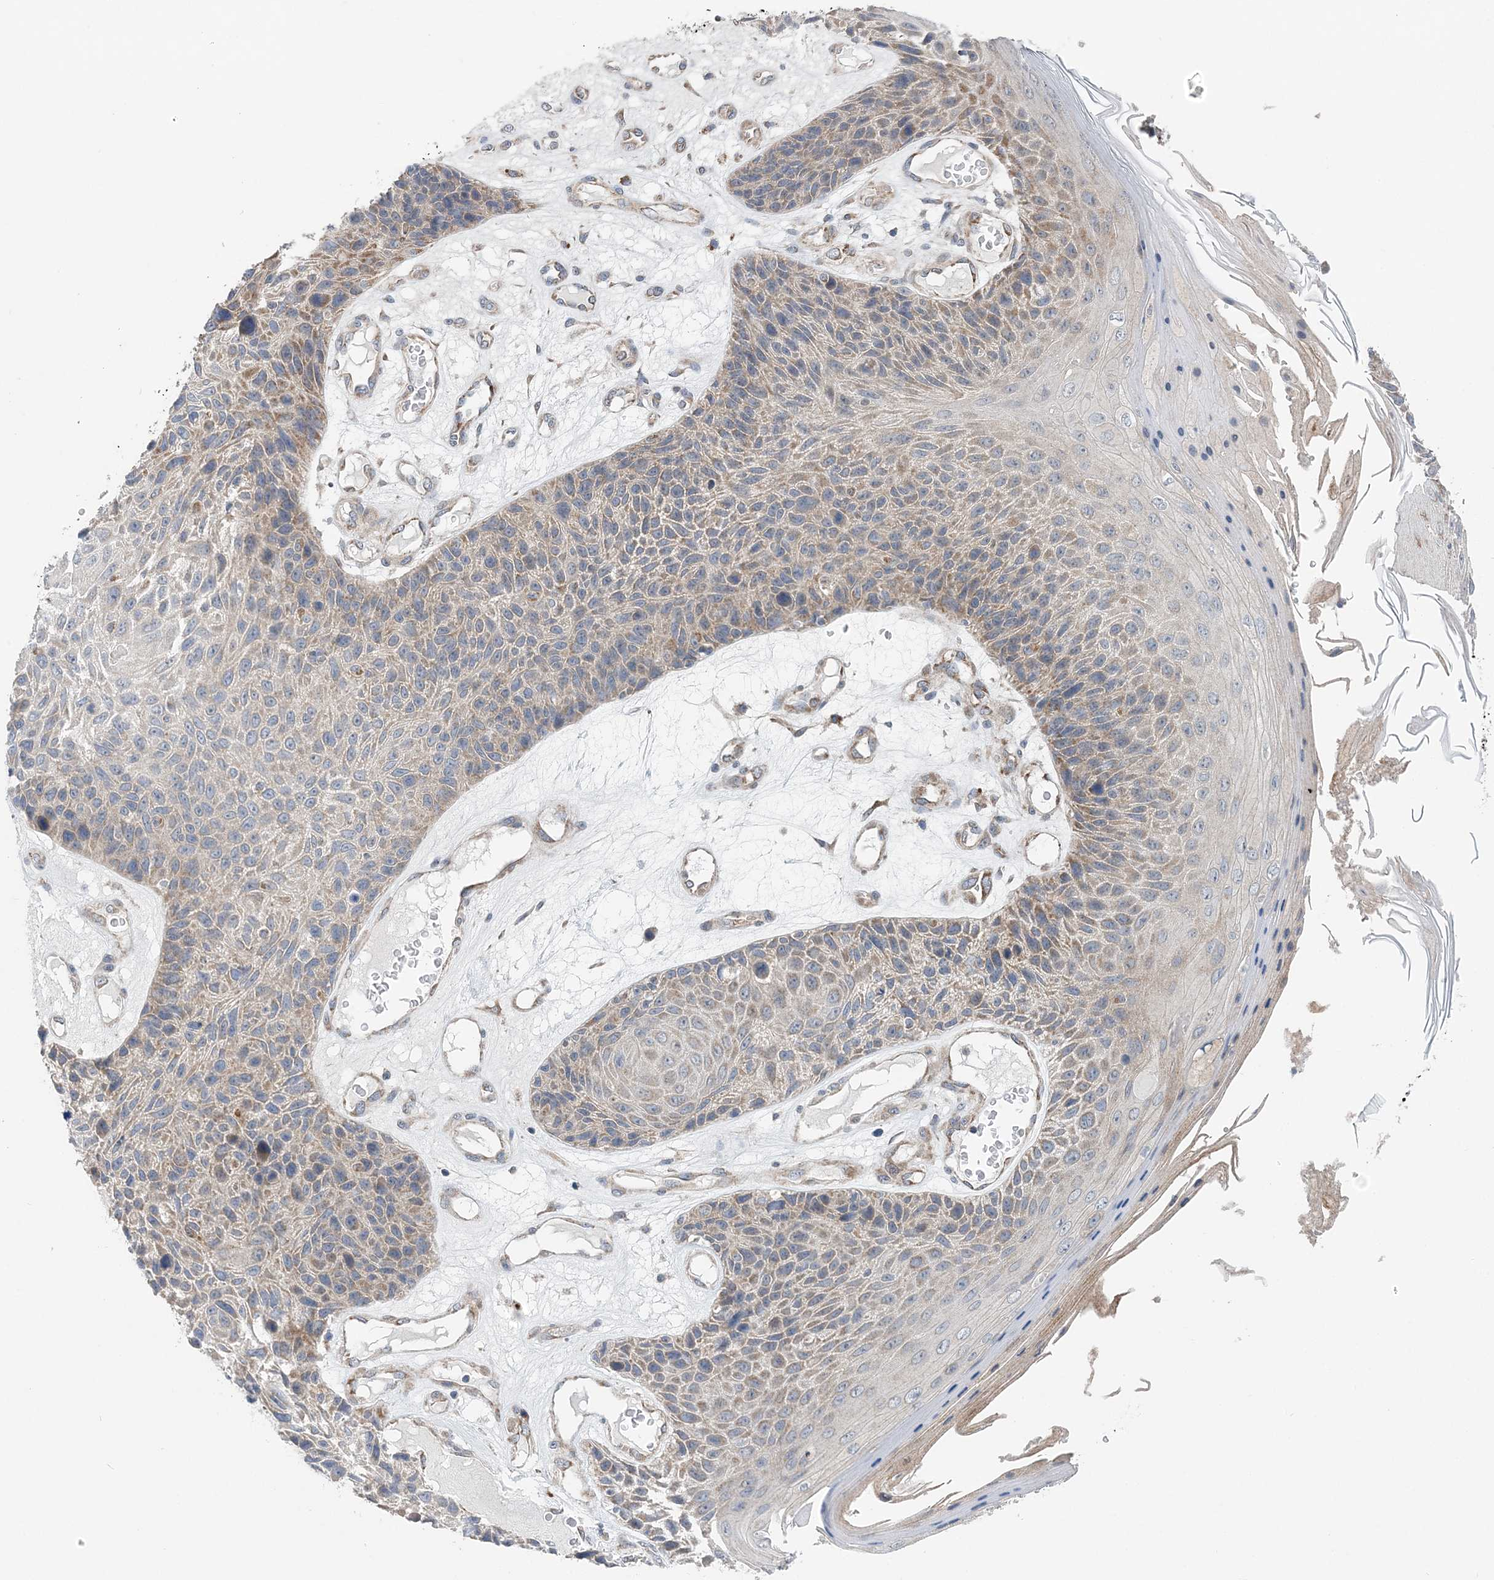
{"staining": {"intensity": "weak", "quantity": "<25%", "location": "cytoplasmic/membranous"}, "tissue": "skin cancer", "cell_type": "Tumor cells", "image_type": "cancer", "snomed": [{"axis": "morphology", "description": "Squamous cell carcinoma, NOS"}, {"axis": "topography", "description": "Skin"}], "caption": "The immunohistochemistry (IHC) photomicrograph has no significant staining in tumor cells of skin cancer (squamous cell carcinoma) tissue.", "gene": "COPE", "patient": {"sex": "female", "age": 88}}